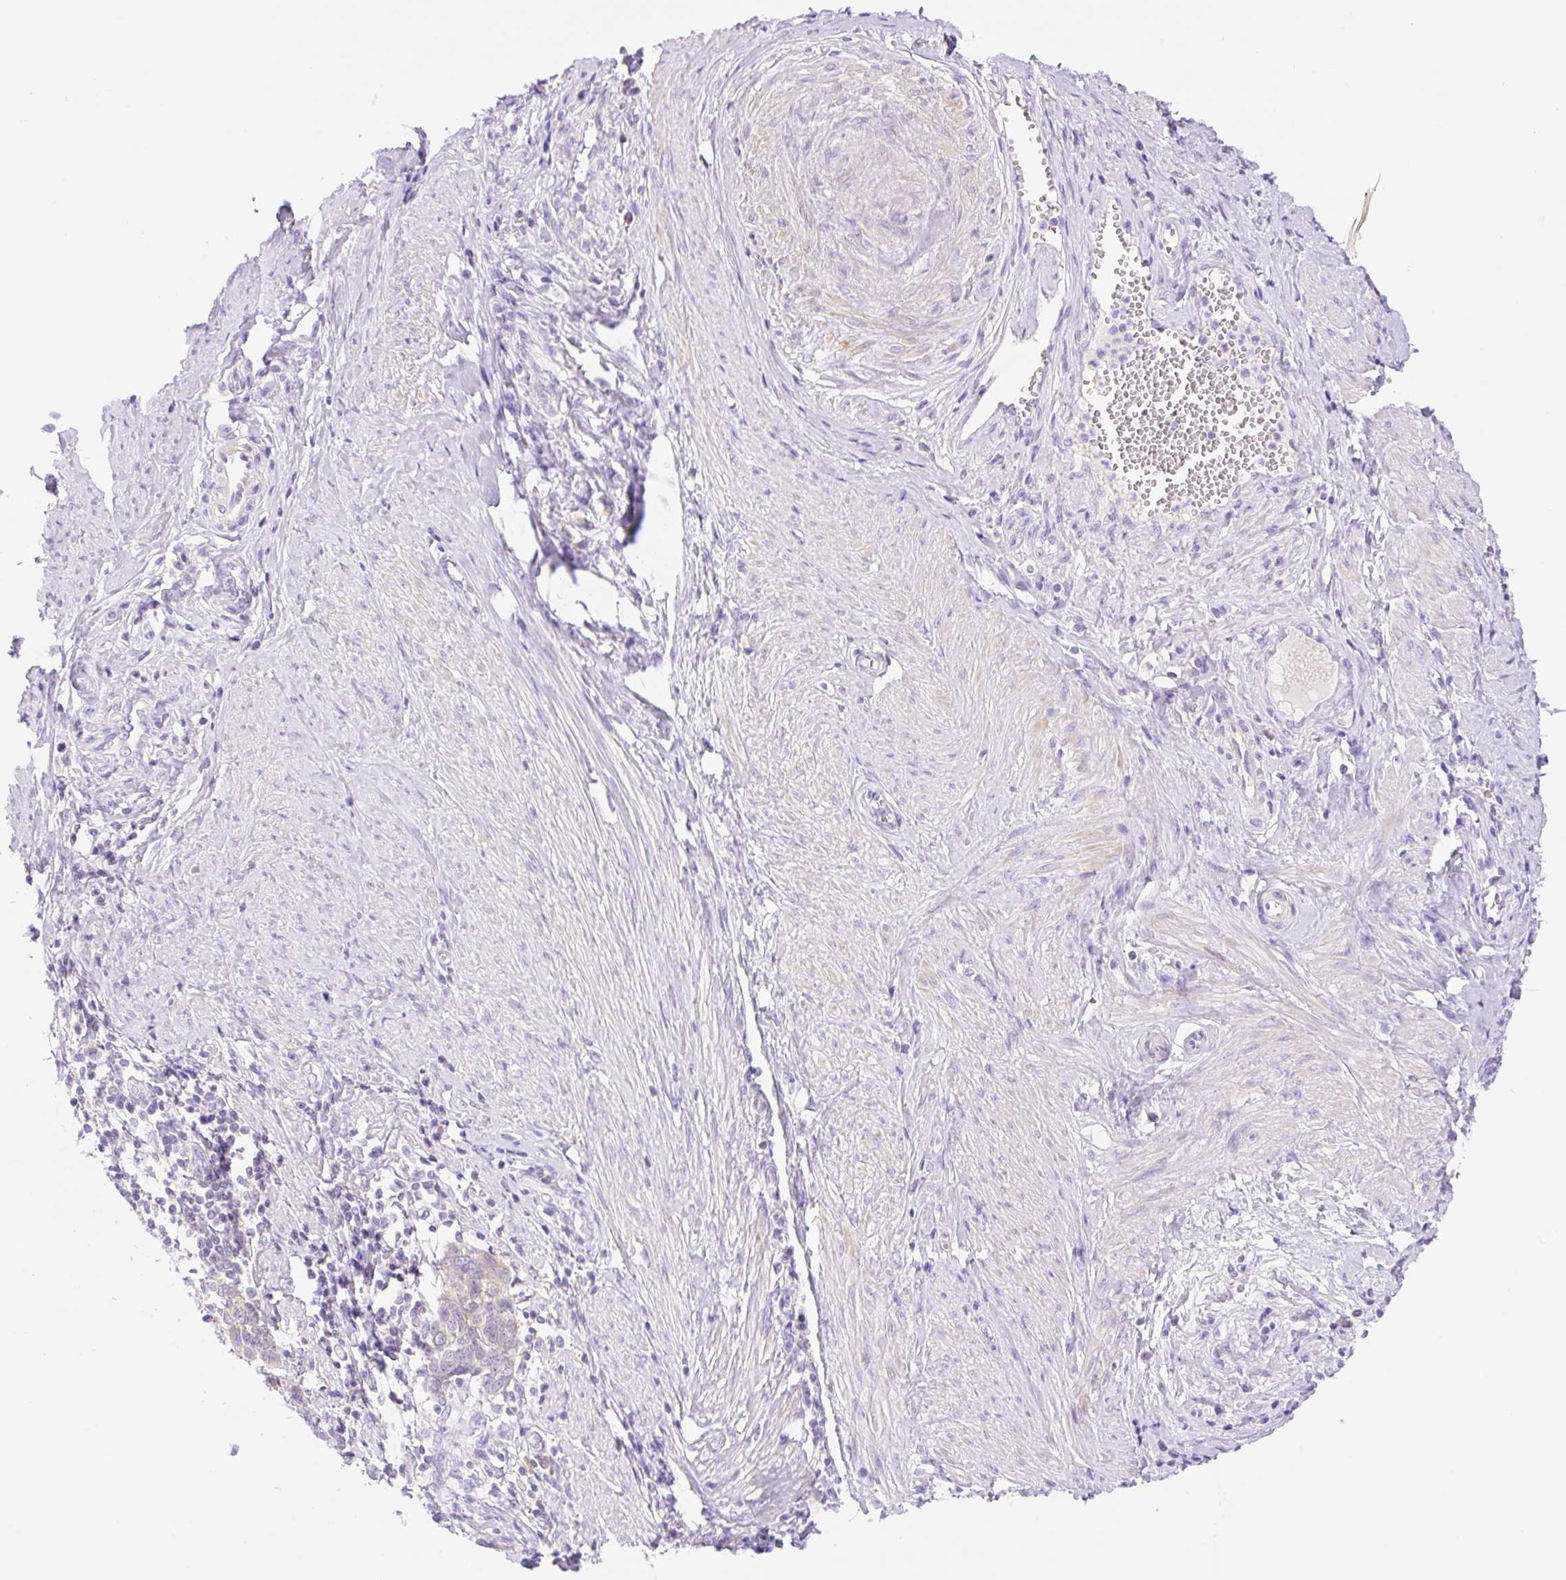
{"staining": {"intensity": "negative", "quantity": "none", "location": "none"}, "tissue": "cervical cancer", "cell_type": "Tumor cells", "image_type": "cancer", "snomed": [{"axis": "morphology", "description": "Squamous cell carcinoma, NOS"}, {"axis": "topography", "description": "Cervix"}], "caption": "DAB (3,3'-diaminobenzidine) immunohistochemical staining of cervical cancer (squamous cell carcinoma) displays no significant expression in tumor cells.", "gene": "DENND5A", "patient": {"sex": "female", "age": 39}}